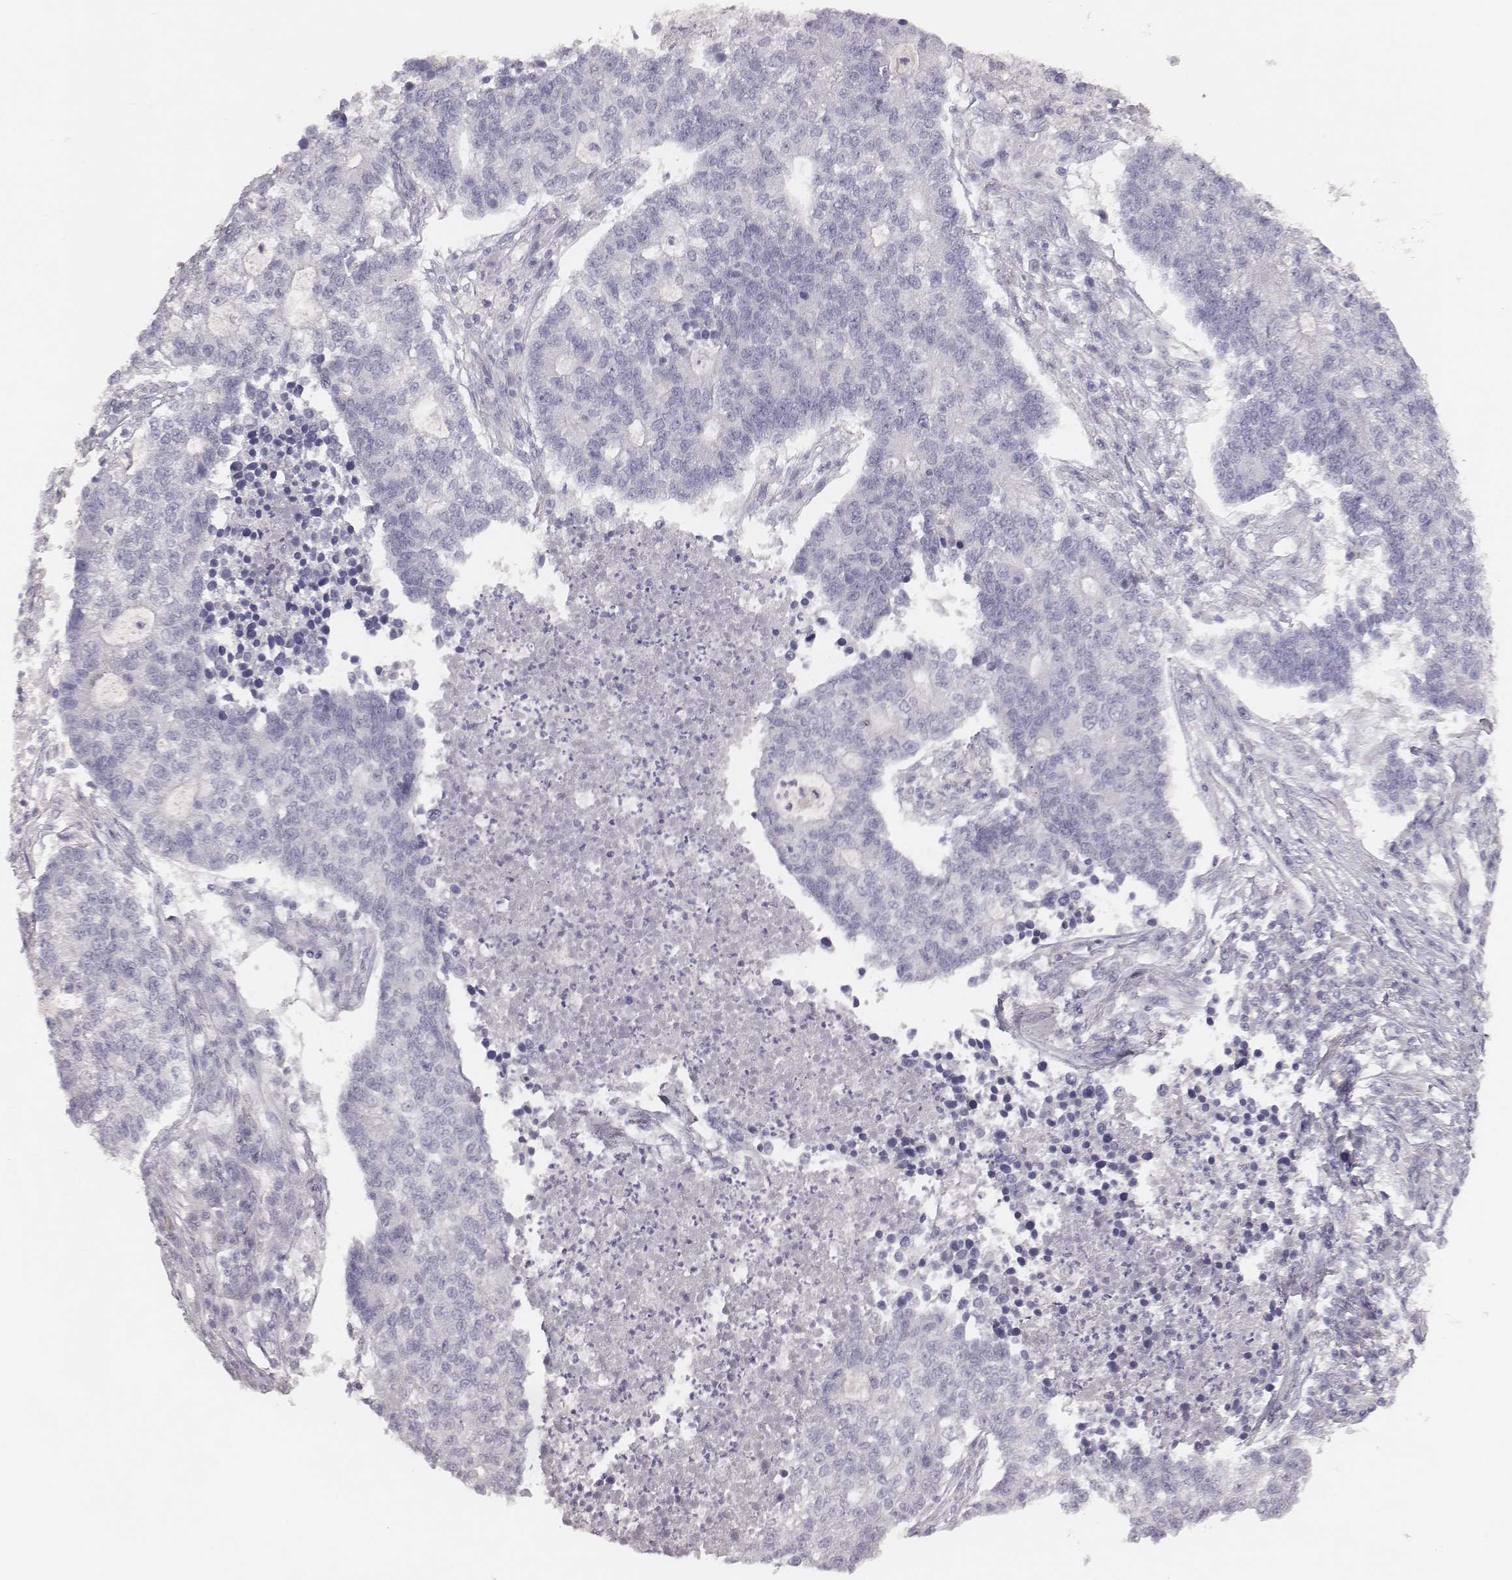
{"staining": {"intensity": "negative", "quantity": "none", "location": "none"}, "tissue": "lung cancer", "cell_type": "Tumor cells", "image_type": "cancer", "snomed": [{"axis": "morphology", "description": "Adenocarcinoma, NOS"}, {"axis": "topography", "description": "Lung"}], "caption": "Micrograph shows no significant protein expression in tumor cells of lung cancer. The staining is performed using DAB (3,3'-diaminobenzidine) brown chromogen with nuclei counter-stained in using hematoxylin.", "gene": "MYH6", "patient": {"sex": "male", "age": 57}}